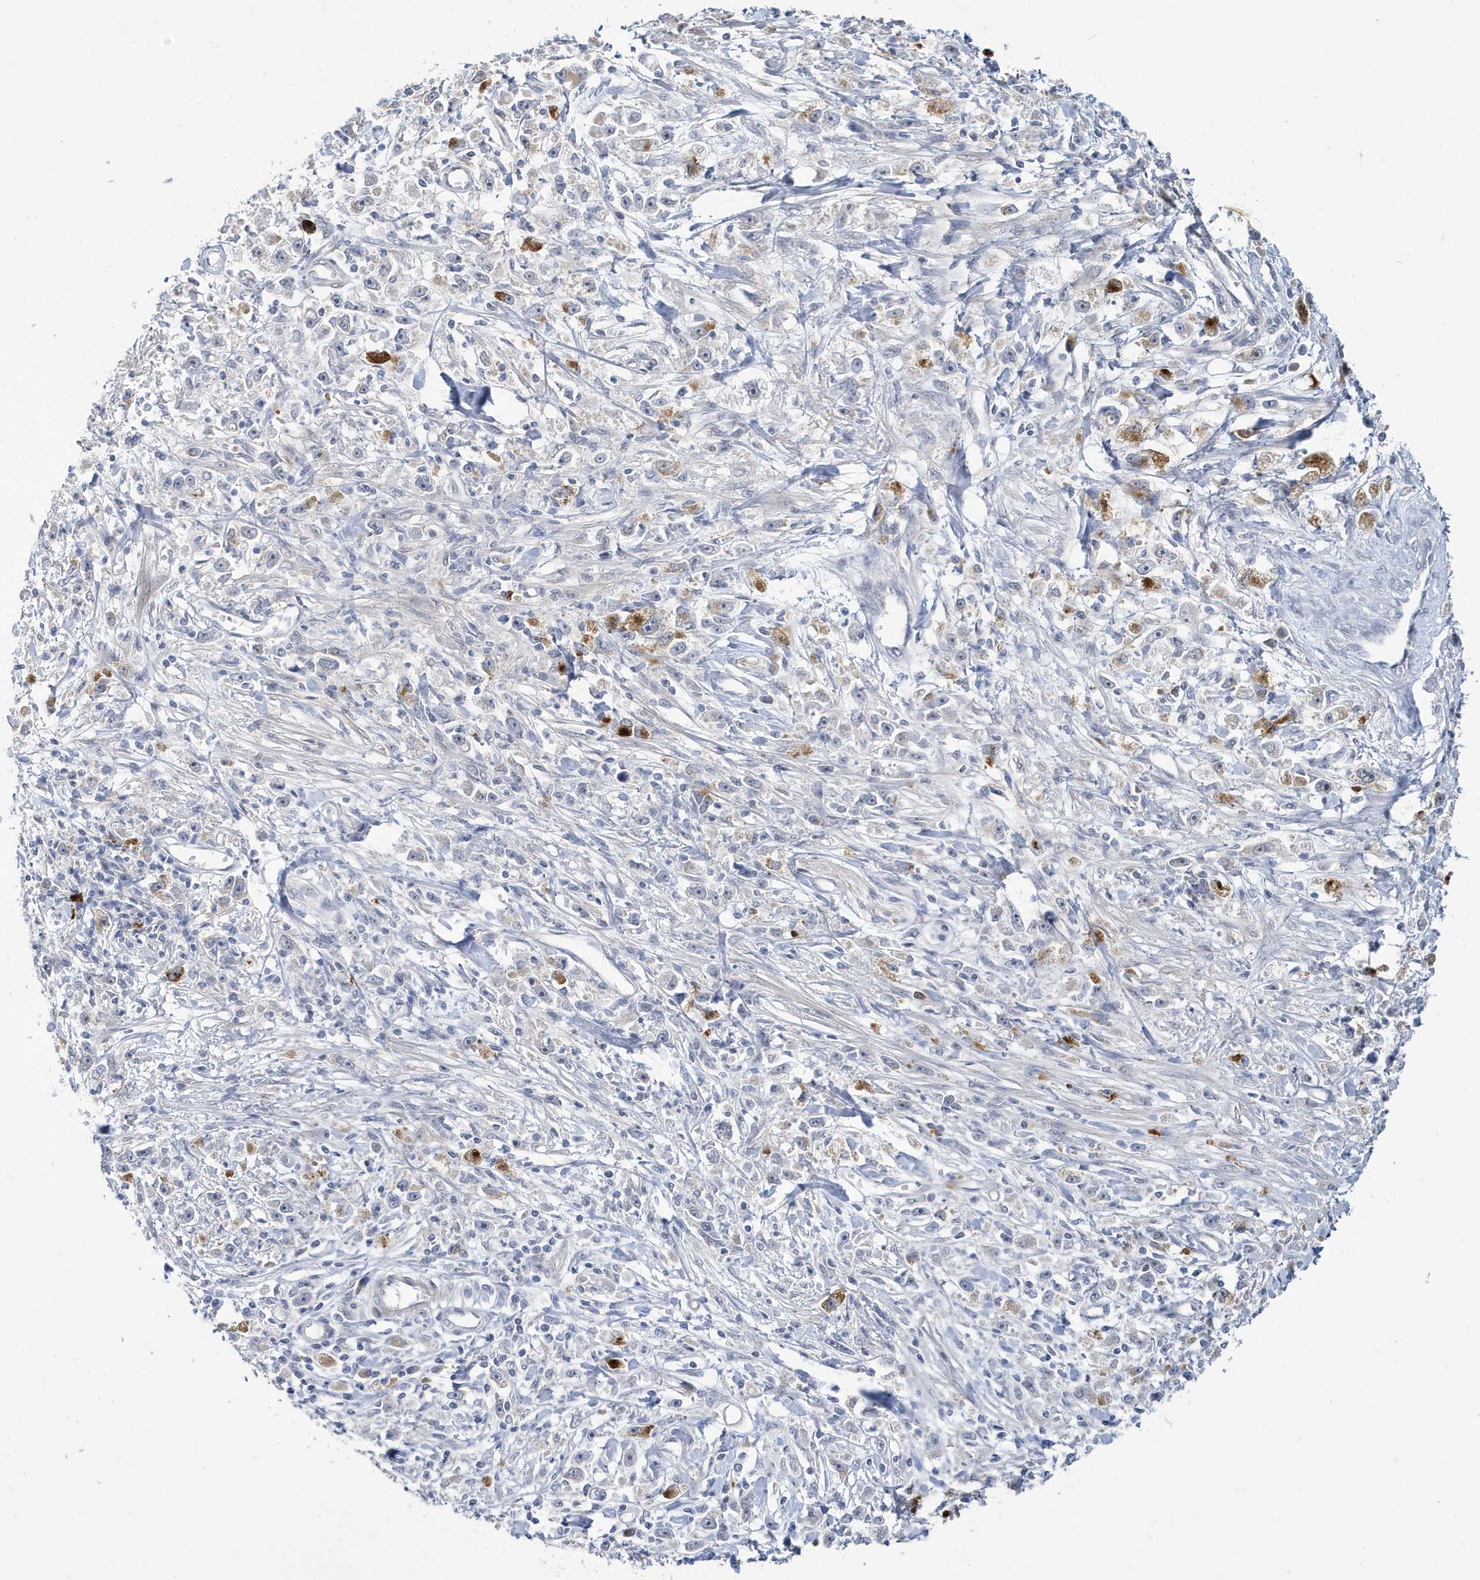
{"staining": {"intensity": "negative", "quantity": "none", "location": "none"}, "tissue": "stomach cancer", "cell_type": "Tumor cells", "image_type": "cancer", "snomed": [{"axis": "morphology", "description": "Adenocarcinoma, NOS"}, {"axis": "topography", "description": "Stomach"}], "caption": "There is no significant staining in tumor cells of adenocarcinoma (stomach).", "gene": "ZNF654", "patient": {"sex": "female", "age": 59}}